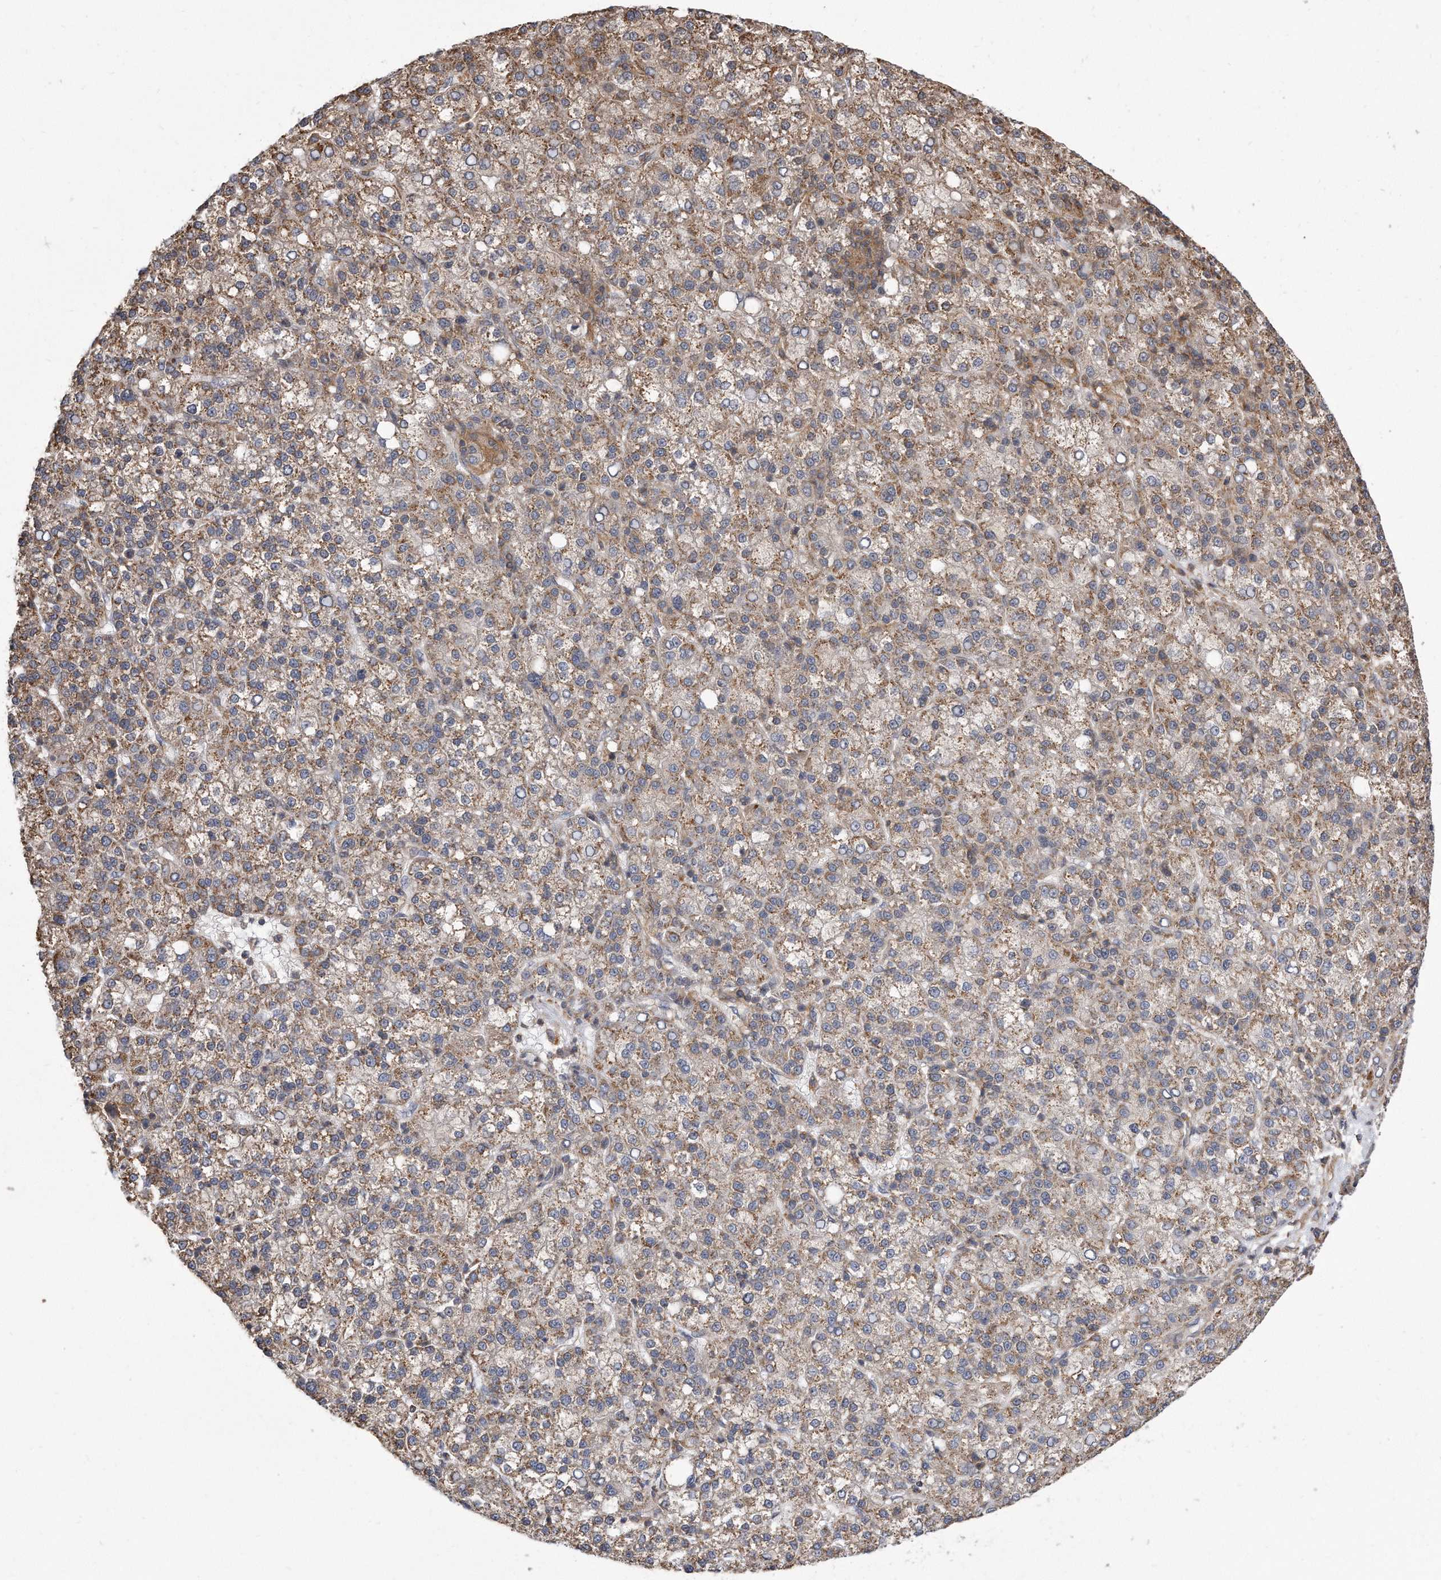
{"staining": {"intensity": "weak", "quantity": ">75%", "location": "cytoplasmic/membranous"}, "tissue": "liver cancer", "cell_type": "Tumor cells", "image_type": "cancer", "snomed": [{"axis": "morphology", "description": "Carcinoma, Hepatocellular, NOS"}, {"axis": "topography", "description": "Liver"}], "caption": "Weak cytoplasmic/membranous expression is present in approximately >75% of tumor cells in hepatocellular carcinoma (liver).", "gene": "TCP1", "patient": {"sex": "female", "age": 58}}